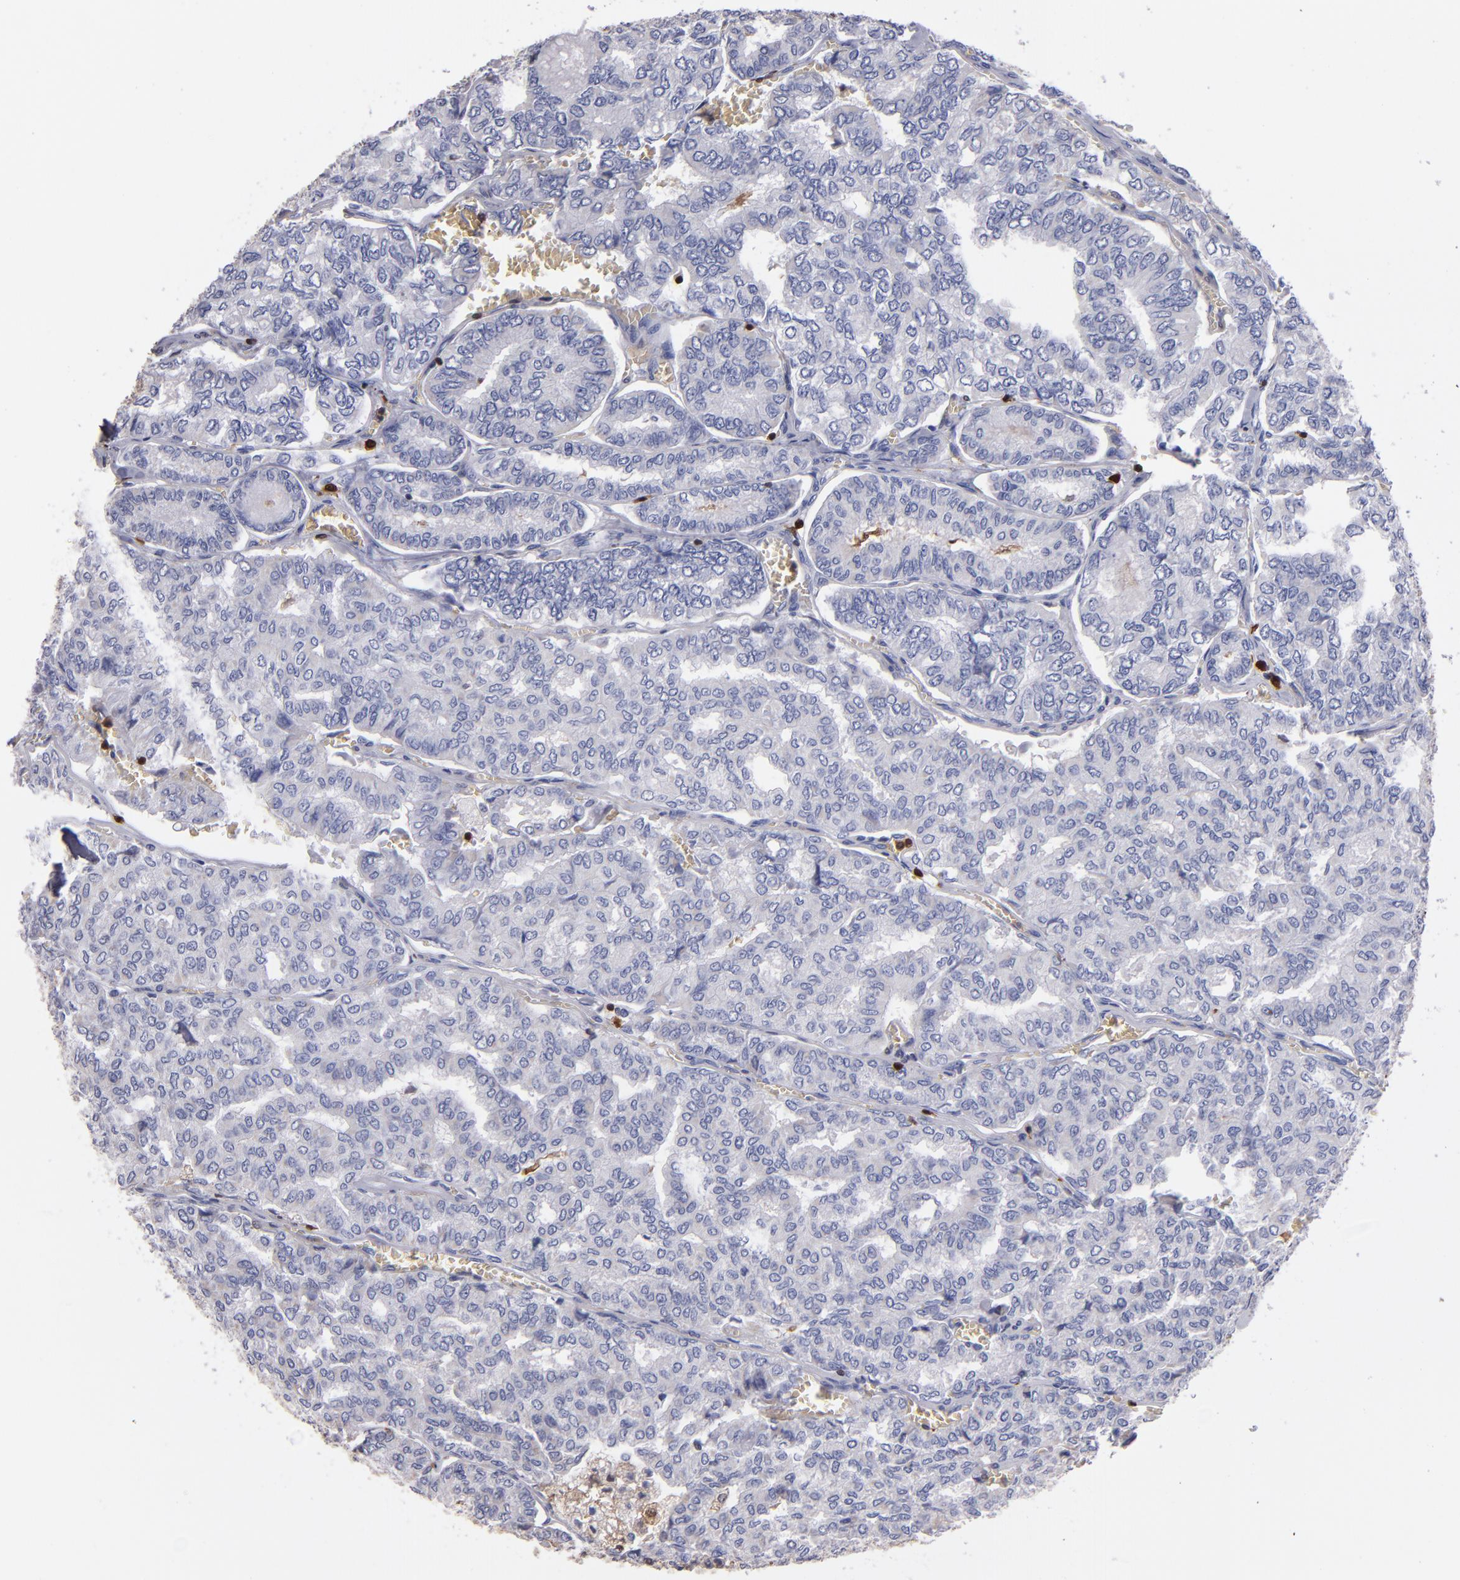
{"staining": {"intensity": "negative", "quantity": "none", "location": "none"}, "tissue": "thyroid cancer", "cell_type": "Tumor cells", "image_type": "cancer", "snomed": [{"axis": "morphology", "description": "Papillary adenocarcinoma, NOS"}, {"axis": "topography", "description": "Thyroid gland"}], "caption": "Immunohistochemistry histopathology image of thyroid cancer (papillary adenocarcinoma) stained for a protein (brown), which displays no staining in tumor cells. (Immunohistochemistry, brightfield microscopy, high magnification).", "gene": "S100A4", "patient": {"sex": "female", "age": 35}}